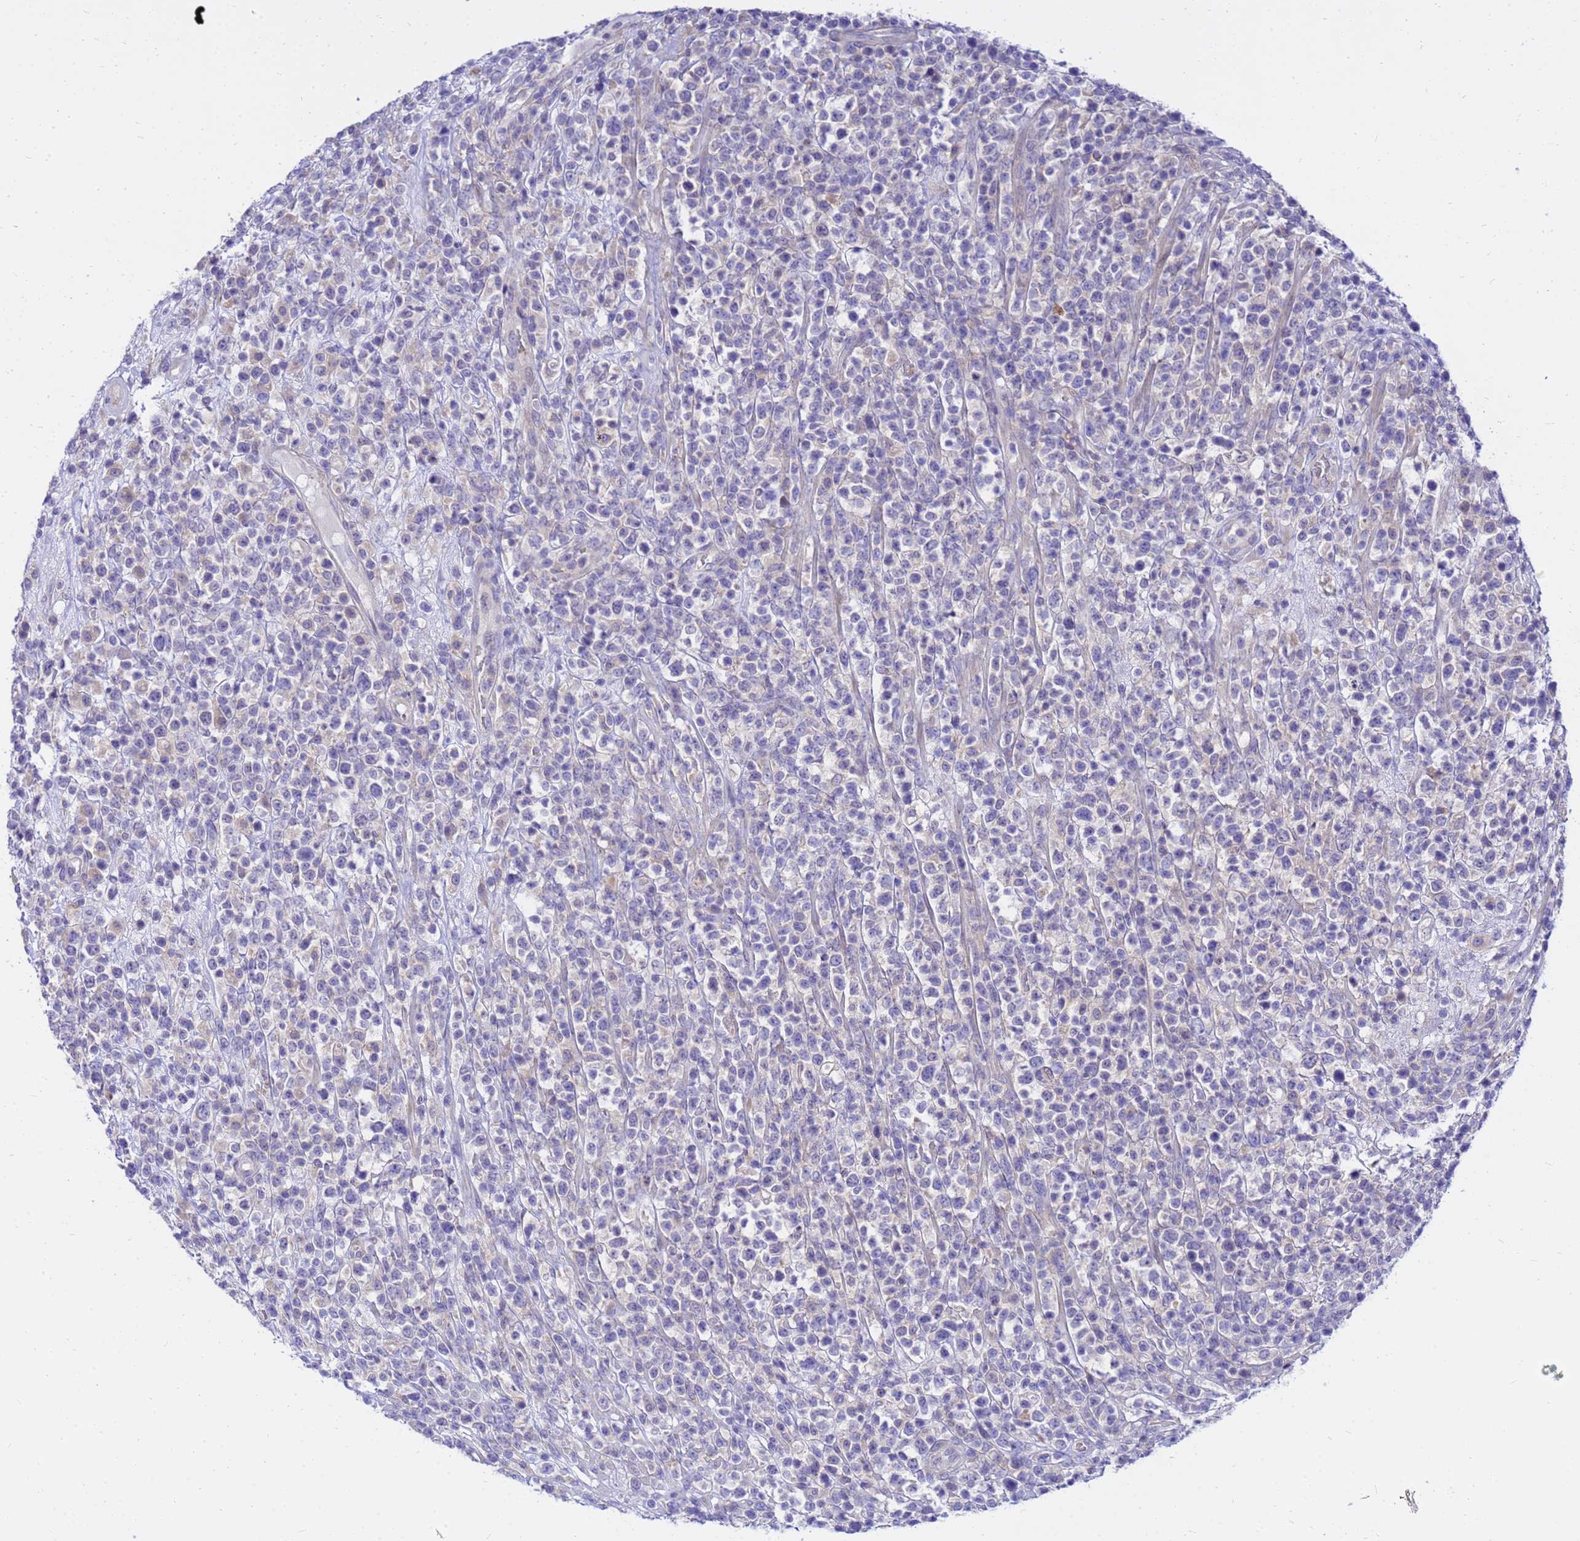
{"staining": {"intensity": "negative", "quantity": "none", "location": "none"}, "tissue": "lymphoma", "cell_type": "Tumor cells", "image_type": "cancer", "snomed": [{"axis": "morphology", "description": "Malignant lymphoma, non-Hodgkin's type, High grade"}, {"axis": "topography", "description": "Colon"}], "caption": "Immunohistochemical staining of lymphoma reveals no significant positivity in tumor cells.", "gene": "HERC5", "patient": {"sex": "female", "age": 53}}